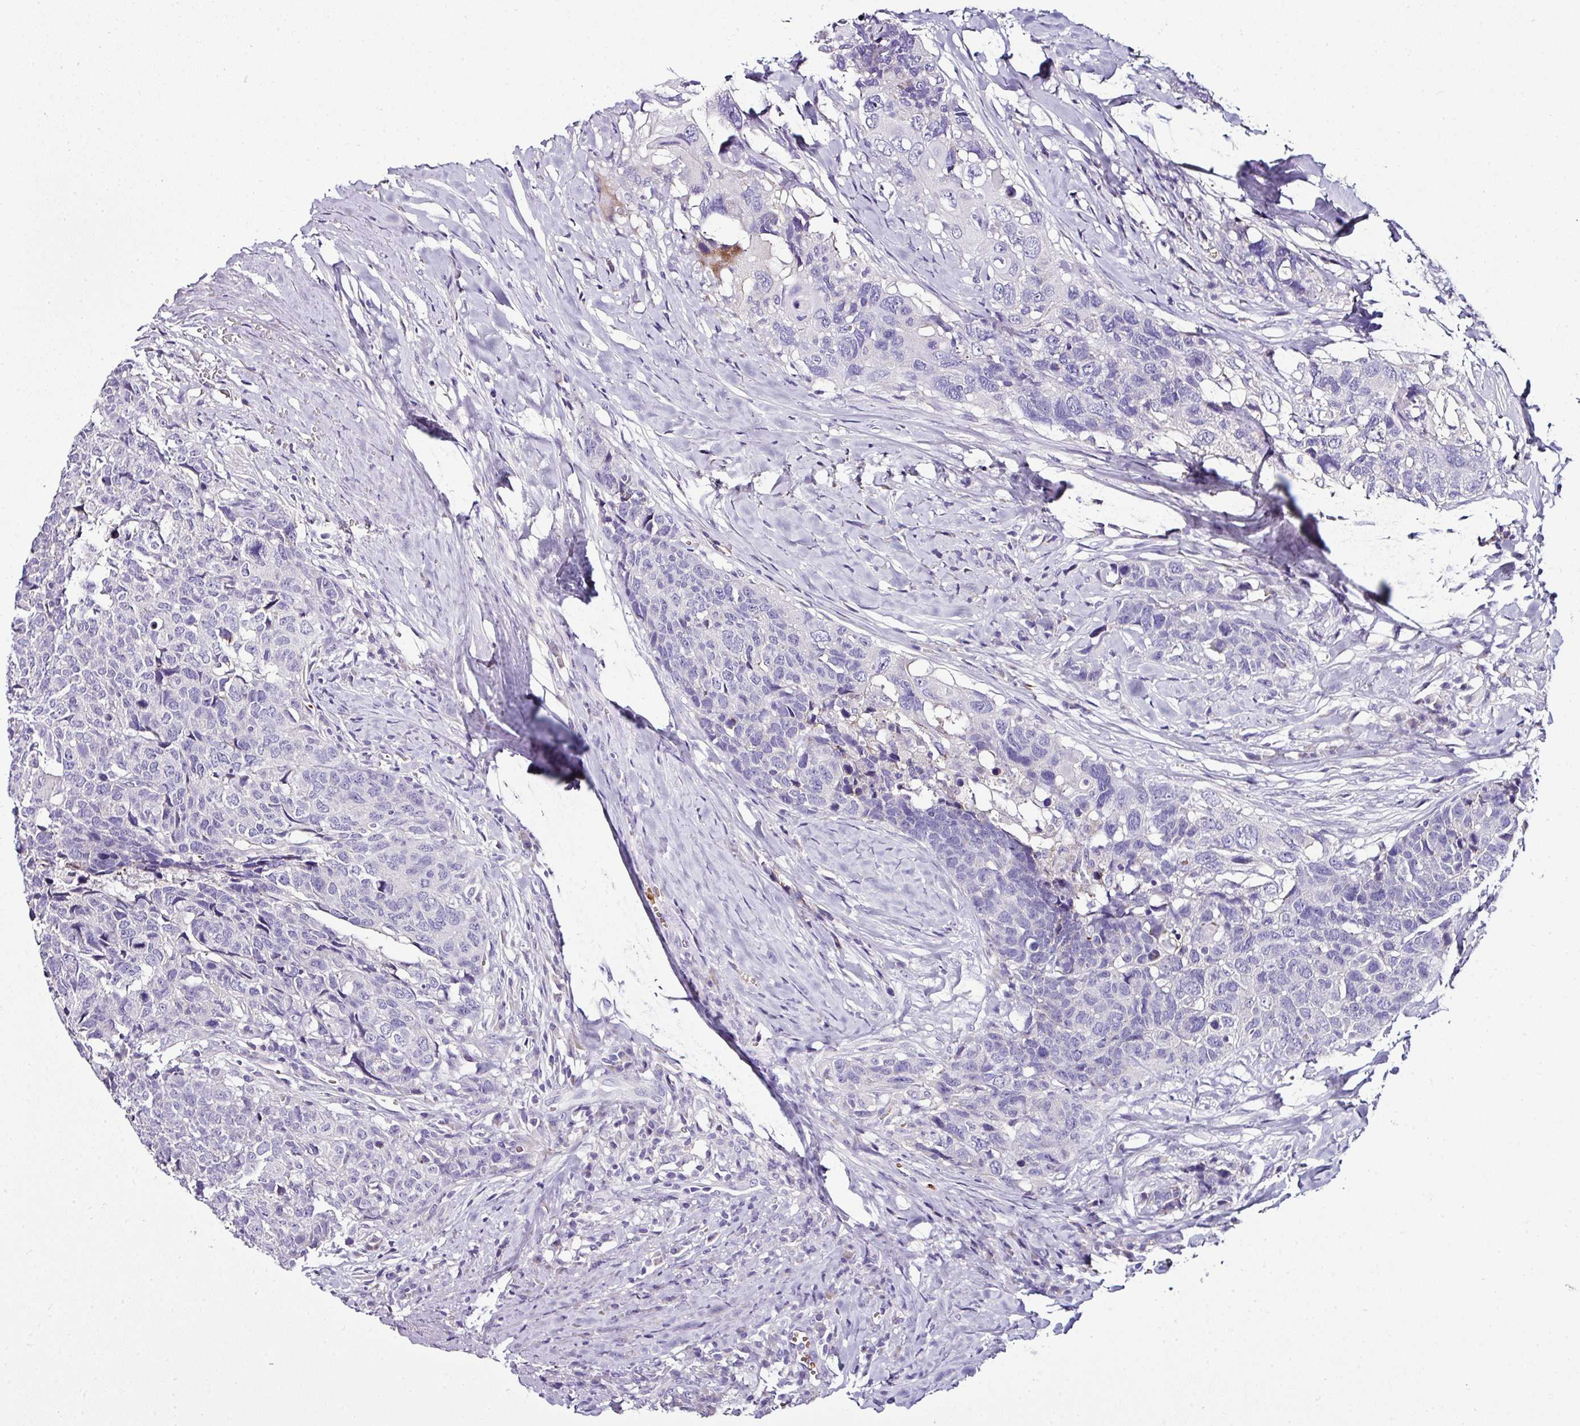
{"staining": {"intensity": "negative", "quantity": "none", "location": "none"}, "tissue": "head and neck cancer", "cell_type": "Tumor cells", "image_type": "cancer", "snomed": [{"axis": "morphology", "description": "Squamous cell carcinoma, NOS"}, {"axis": "topography", "description": "Head-Neck"}], "caption": "A photomicrograph of head and neck cancer stained for a protein shows no brown staining in tumor cells. (DAB immunohistochemistry (IHC) visualized using brightfield microscopy, high magnification).", "gene": "NAPSA", "patient": {"sex": "male", "age": 66}}